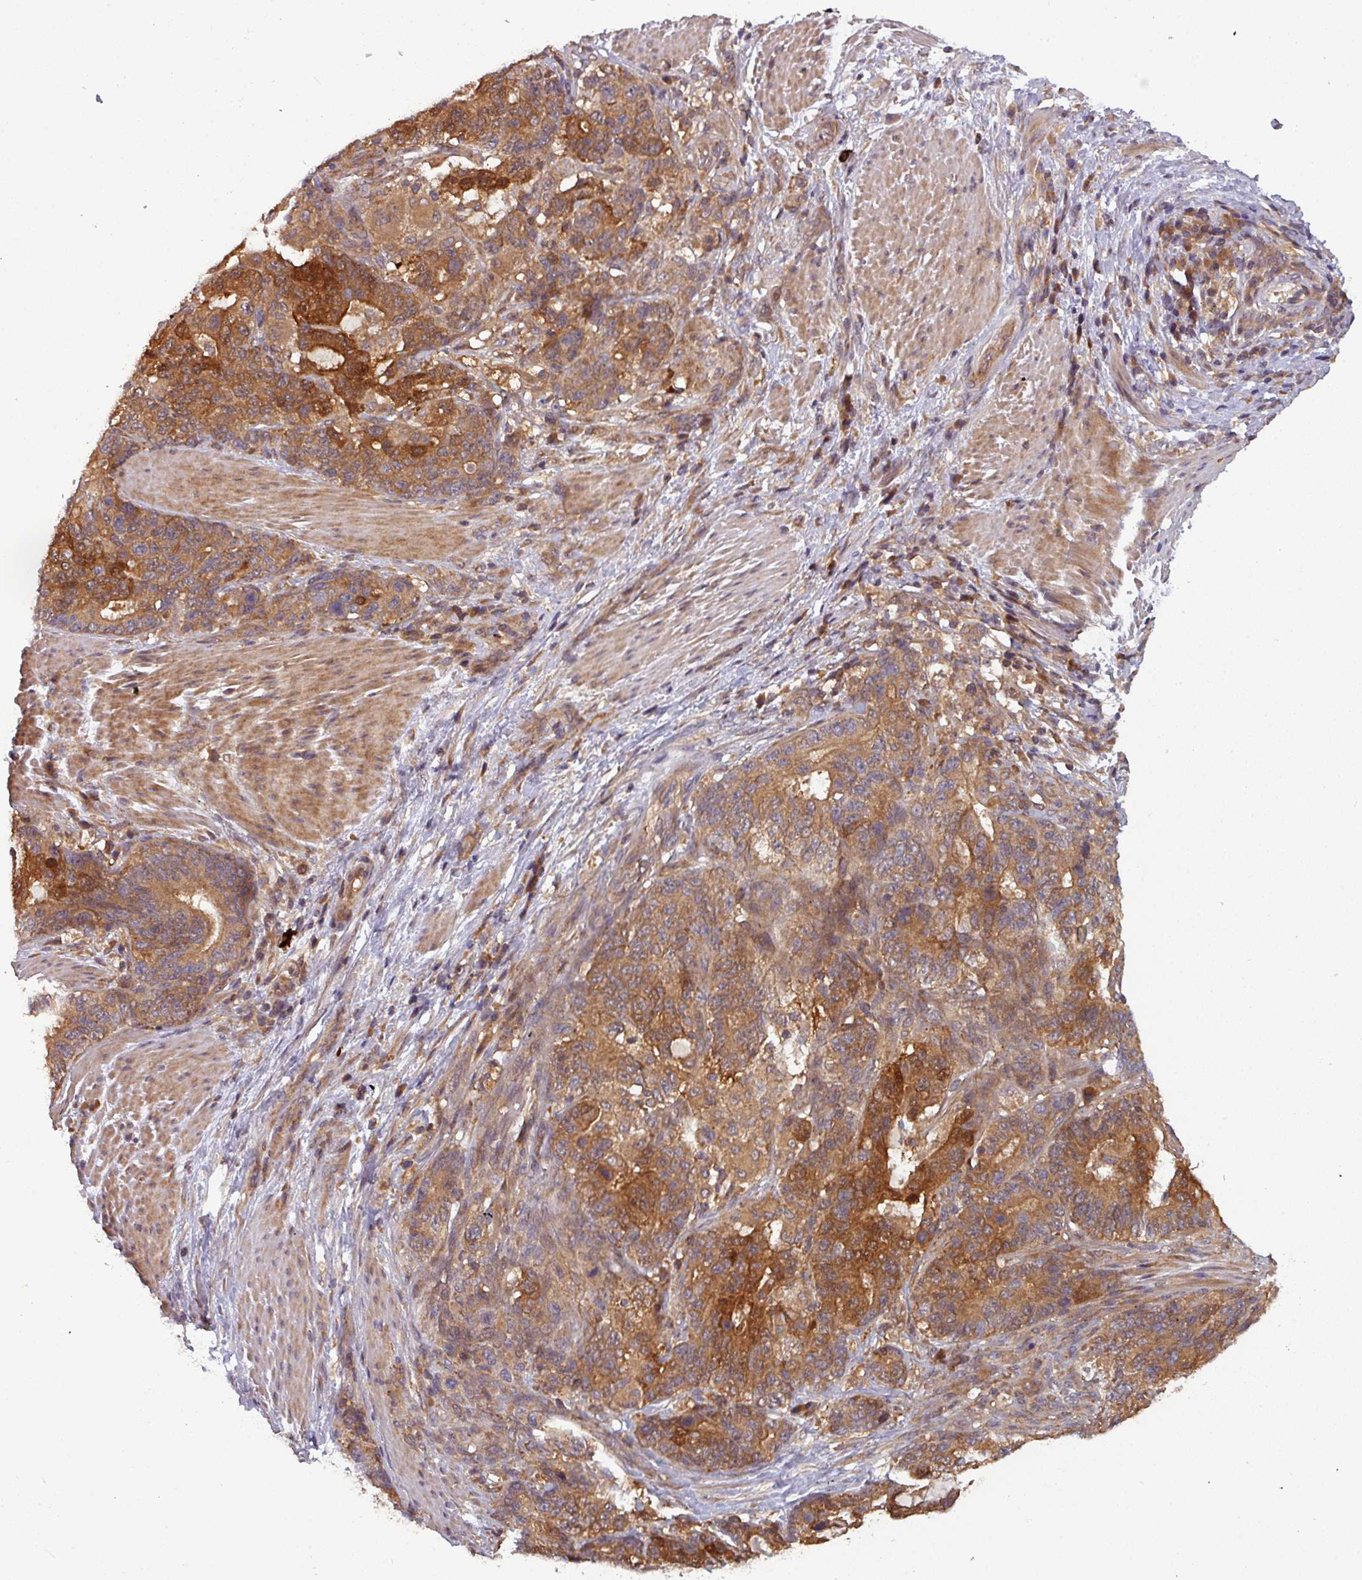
{"staining": {"intensity": "moderate", "quantity": ">75%", "location": "cytoplasmic/membranous"}, "tissue": "stomach cancer", "cell_type": "Tumor cells", "image_type": "cancer", "snomed": [{"axis": "morphology", "description": "Normal tissue, NOS"}, {"axis": "morphology", "description": "Adenocarcinoma, NOS"}, {"axis": "topography", "description": "Stomach"}], "caption": "Moderate cytoplasmic/membranous positivity is present in approximately >75% of tumor cells in stomach cancer (adenocarcinoma).", "gene": "GSKIP", "patient": {"sex": "female", "age": 64}}